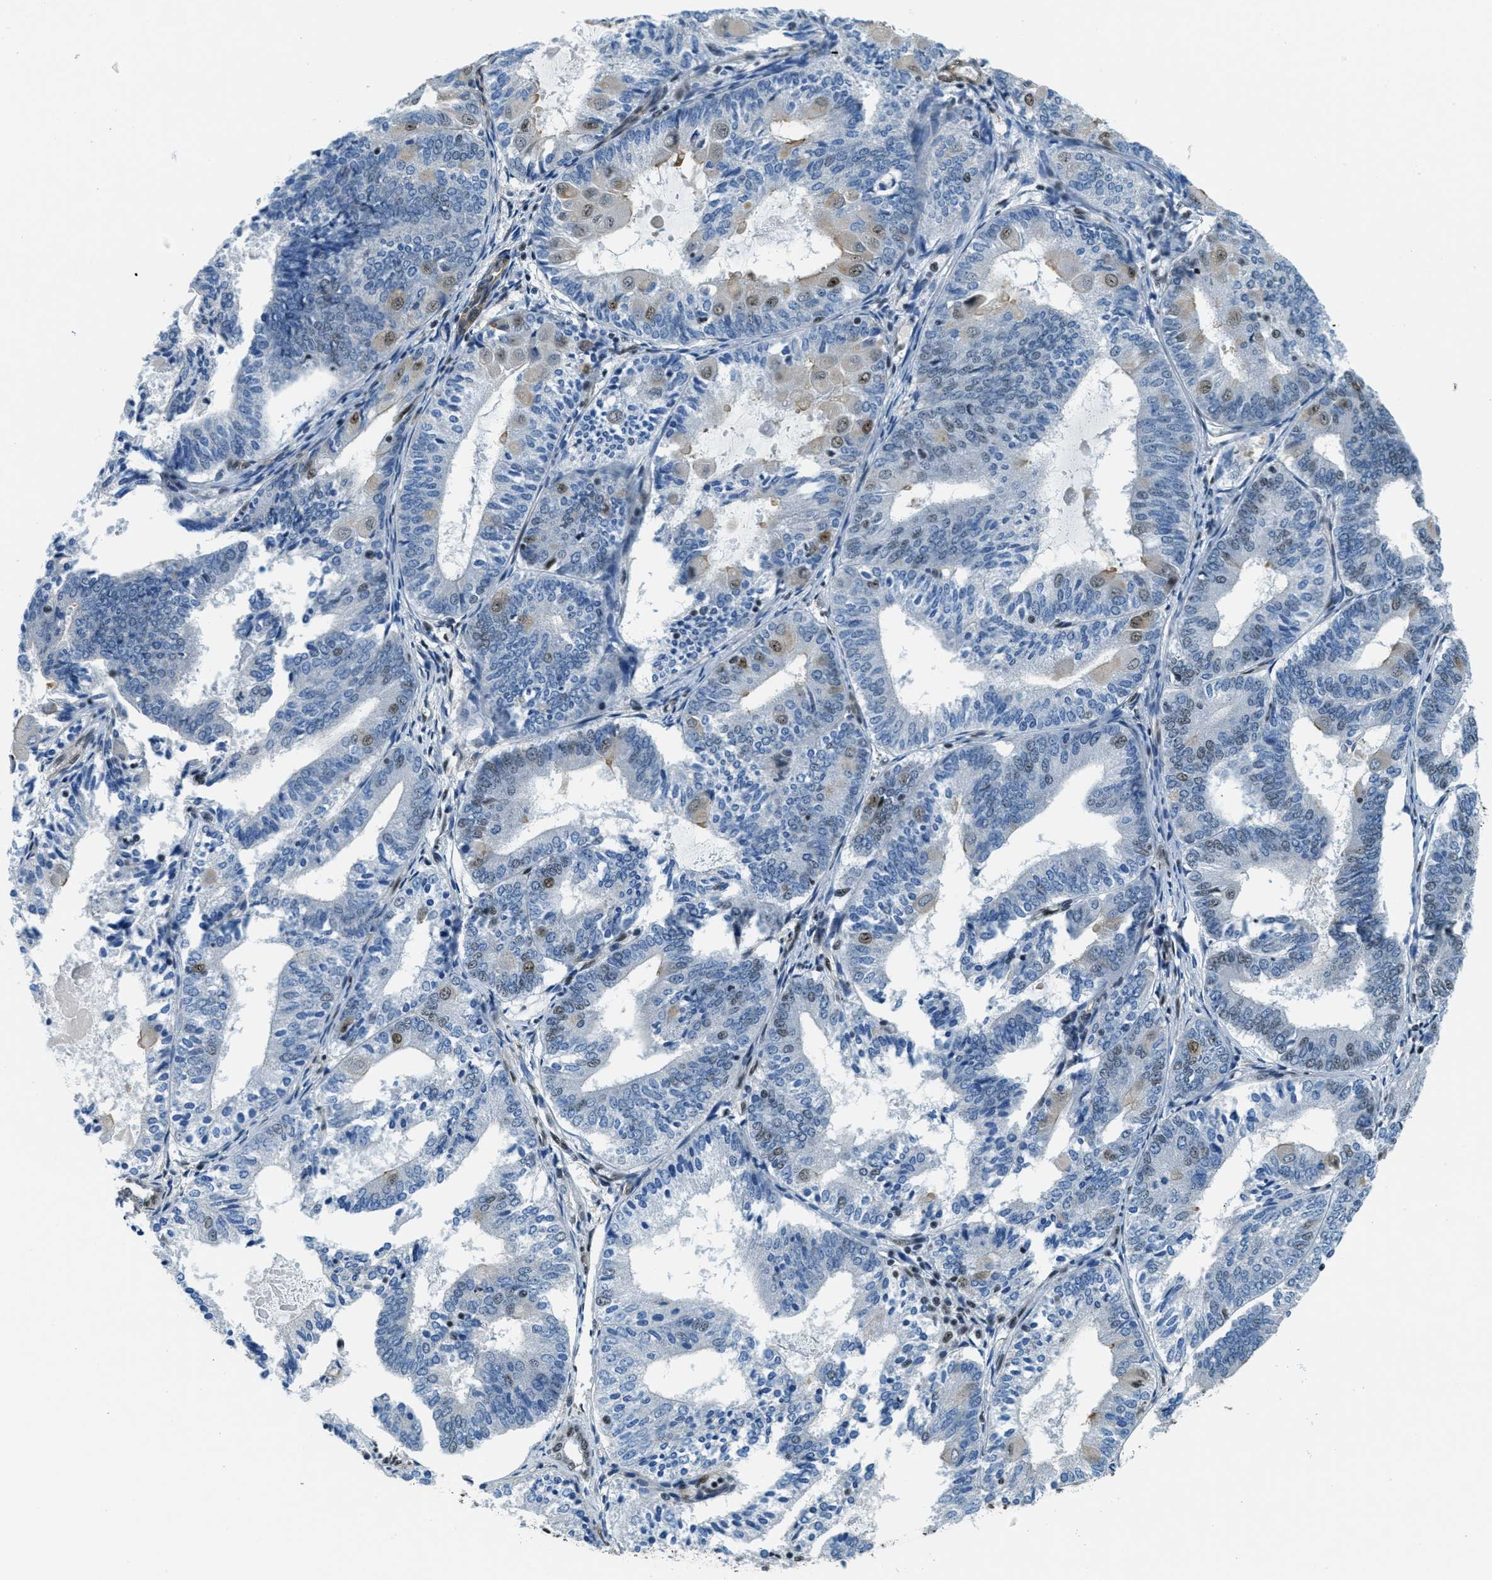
{"staining": {"intensity": "moderate", "quantity": "<25%", "location": "nuclear"}, "tissue": "endometrial cancer", "cell_type": "Tumor cells", "image_type": "cancer", "snomed": [{"axis": "morphology", "description": "Adenocarcinoma, NOS"}, {"axis": "topography", "description": "Endometrium"}], "caption": "Human endometrial adenocarcinoma stained for a protein (brown) reveals moderate nuclear positive staining in about <25% of tumor cells.", "gene": "CFAP36", "patient": {"sex": "female", "age": 81}}